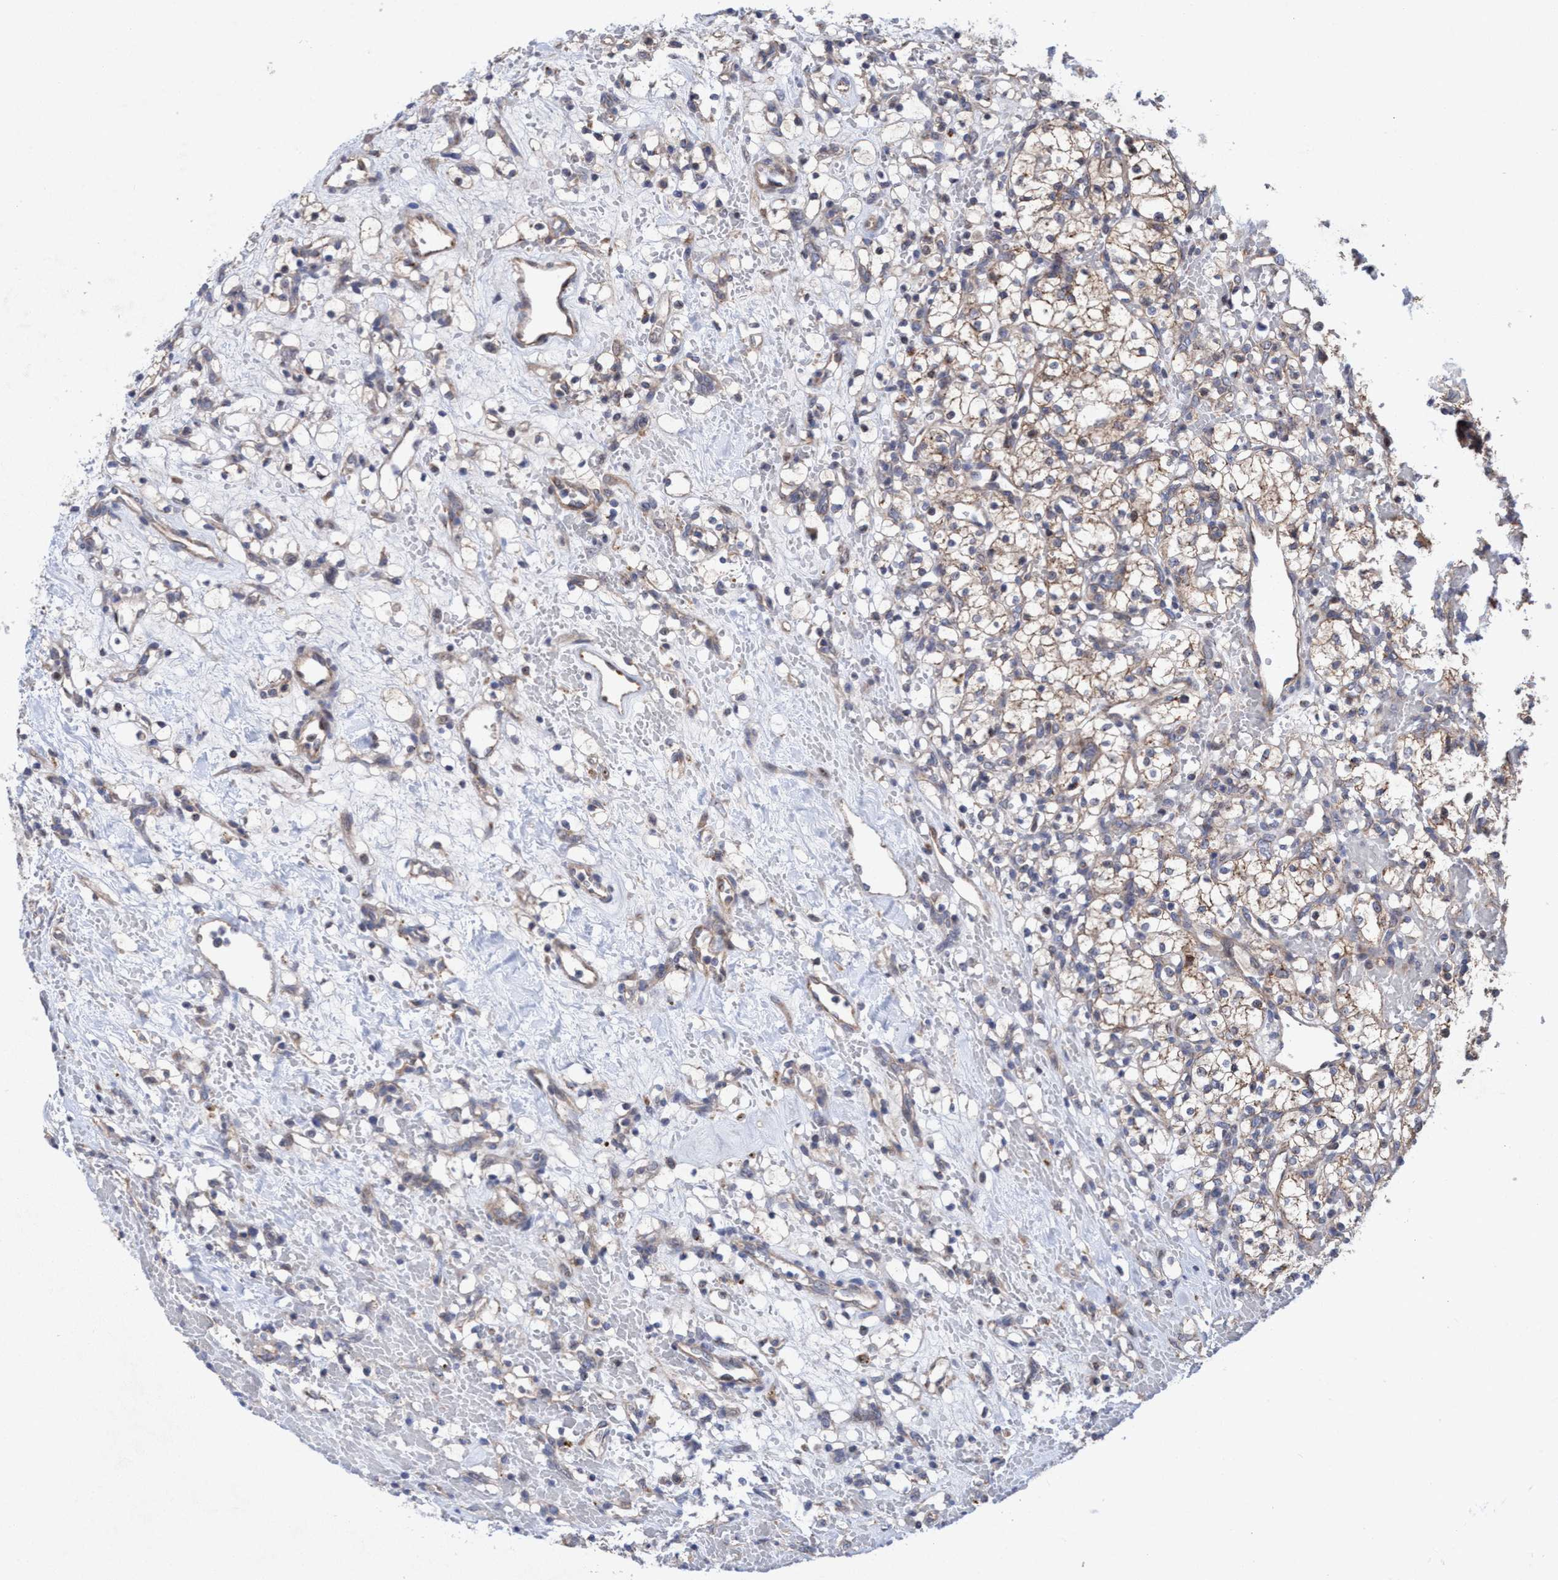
{"staining": {"intensity": "weak", "quantity": "<25%", "location": "cytoplasmic/membranous"}, "tissue": "renal cancer", "cell_type": "Tumor cells", "image_type": "cancer", "snomed": [{"axis": "morphology", "description": "Adenocarcinoma, NOS"}, {"axis": "topography", "description": "Kidney"}], "caption": "This histopathology image is of renal adenocarcinoma stained with immunohistochemistry to label a protein in brown with the nuclei are counter-stained blue. There is no staining in tumor cells. The staining is performed using DAB brown chromogen with nuclei counter-stained in using hematoxylin.", "gene": "P2RY14", "patient": {"sex": "female", "age": 60}}